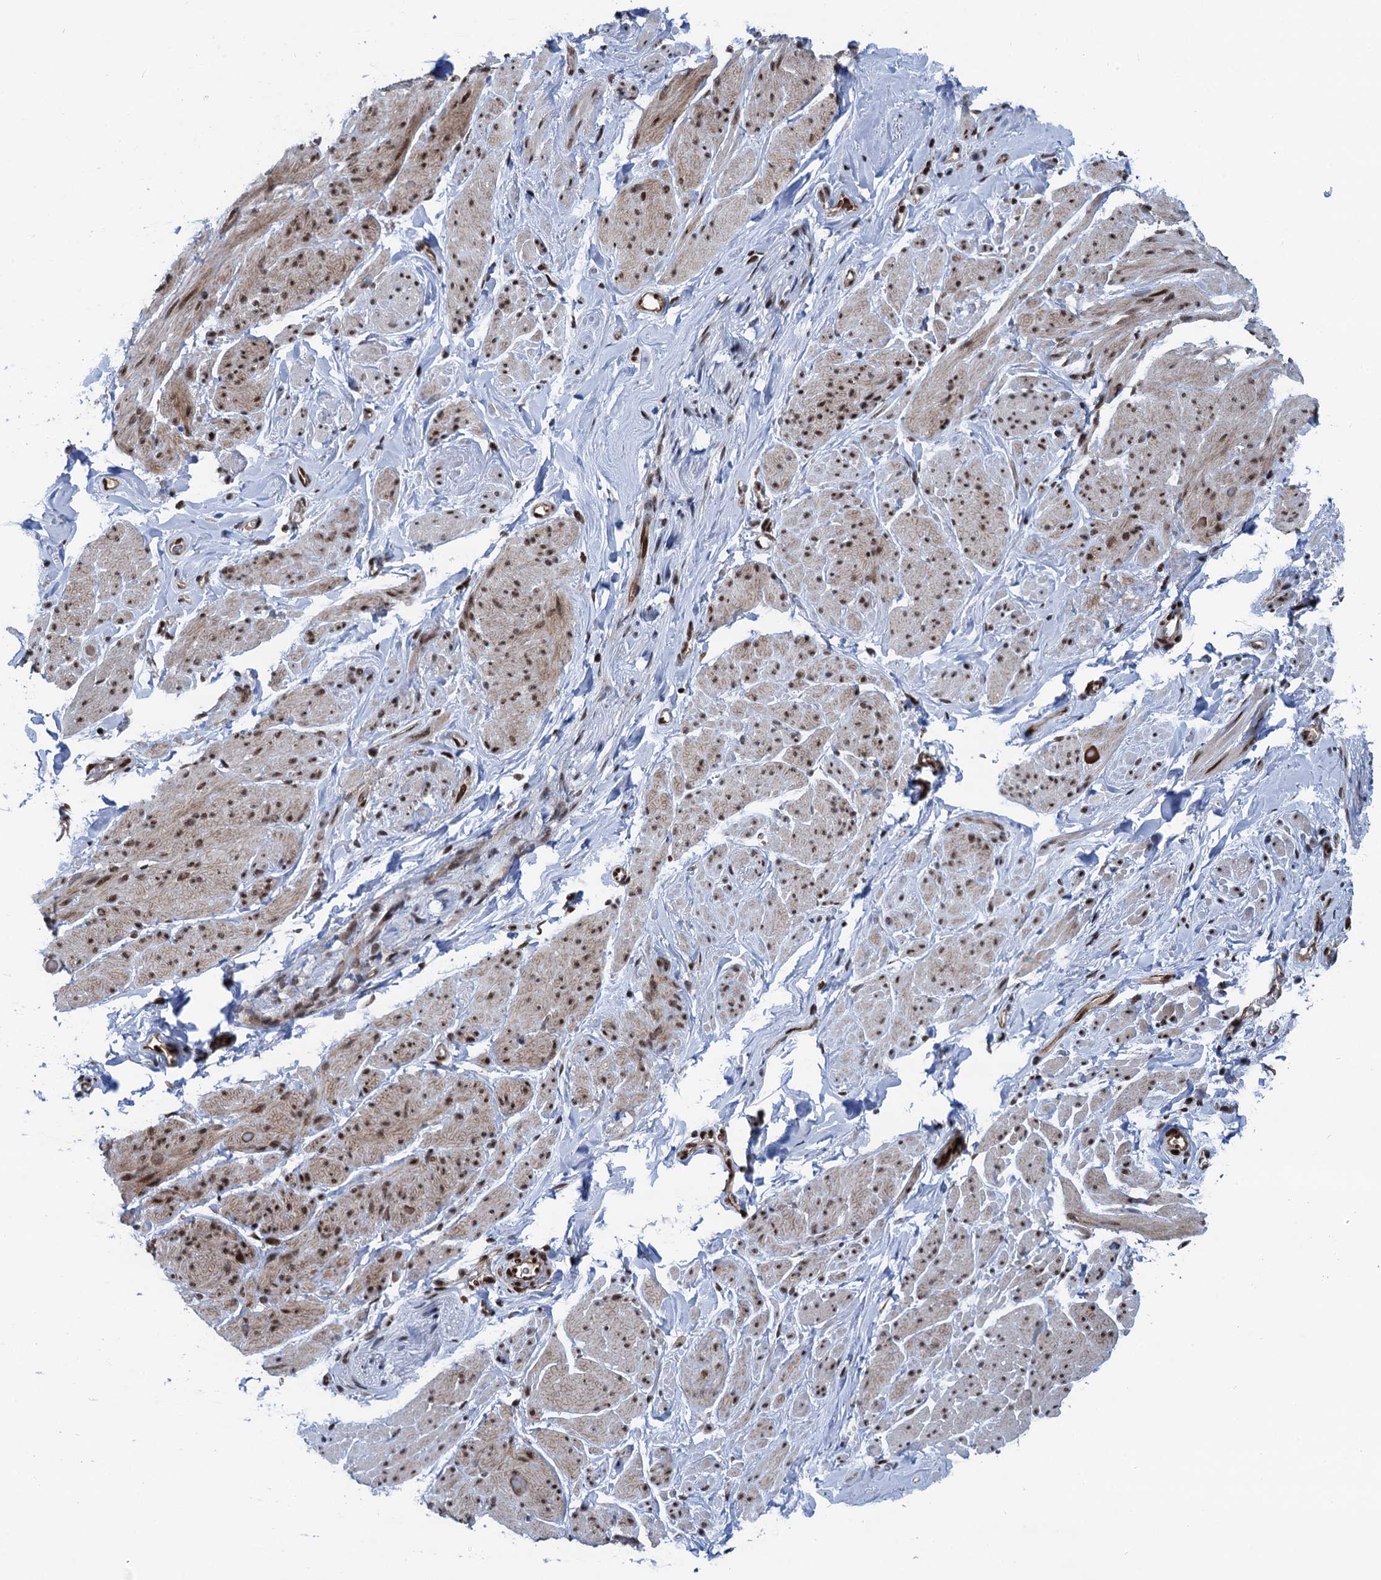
{"staining": {"intensity": "moderate", "quantity": "25%-75%", "location": "nuclear"}, "tissue": "smooth muscle", "cell_type": "Smooth muscle cells", "image_type": "normal", "snomed": [{"axis": "morphology", "description": "Normal tissue, NOS"}, {"axis": "topography", "description": "Smooth muscle"}, {"axis": "topography", "description": "Peripheral nerve tissue"}], "caption": "Smooth muscle cells reveal medium levels of moderate nuclear staining in approximately 25%-75% of cells in unremarkable human smooth muscle.", "gene": "PPP4R1", "patient": {"sex": "male", "age": 69}}